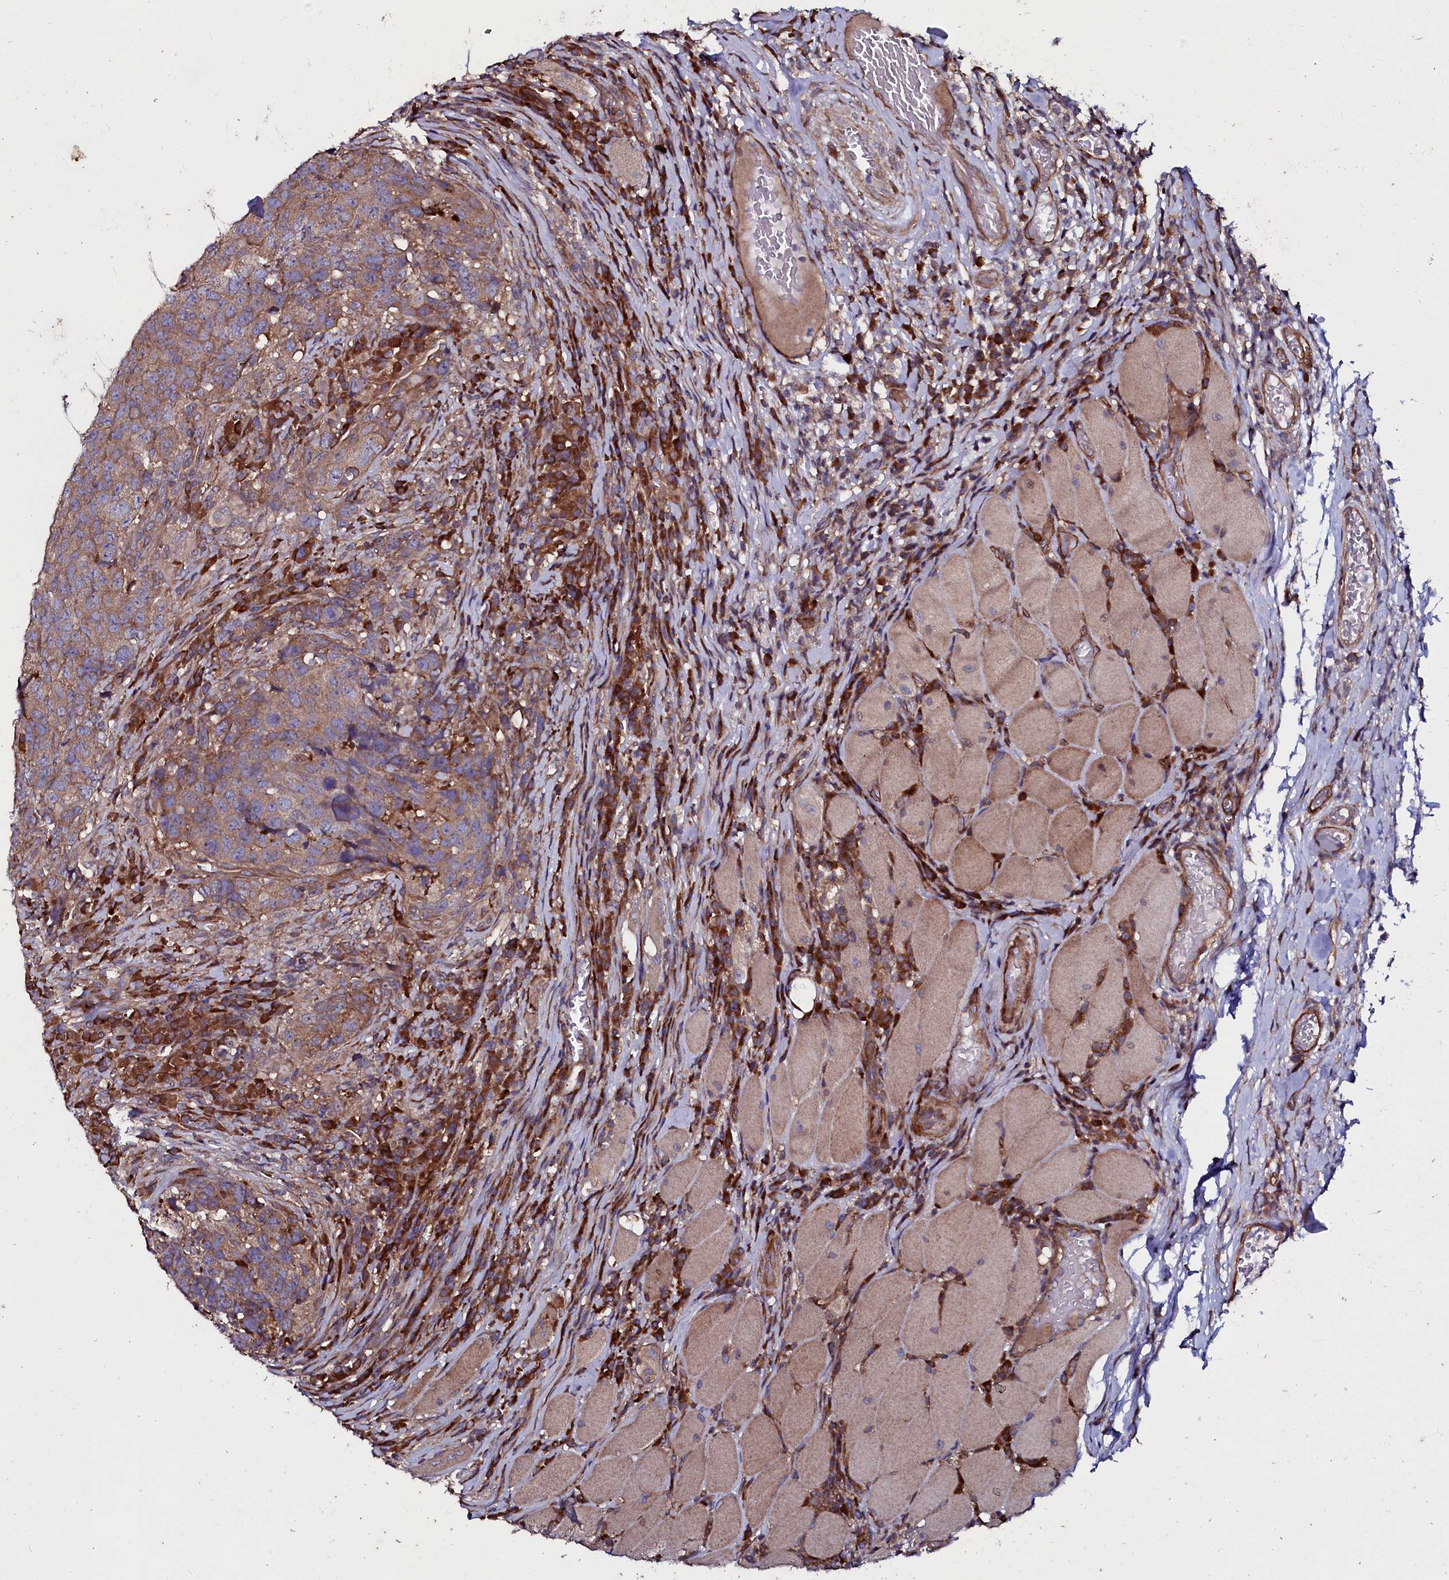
{"staining": {"intensity": "moderate", "quantity": ">75%", "location": "cytoplasmic/membranous"}, "tissue": "head and neck cancer", "cell_type": "Tumor cells", "image_type": "cancer", "snomed": [{"axis": "morphology", "description": "Squamous cell carcinoma, NOS"}, {"axis": "topography", "description": "Head-Neck"}], "caption": "Immunohistochemical staining of head and neck squamous cell carcinoma shows medium levels of moderate cytoplasmic/membranous expression in about >75% of tumor cells.", "gene": "USPL1", "patient": {"sex": "male", "age": 66}}